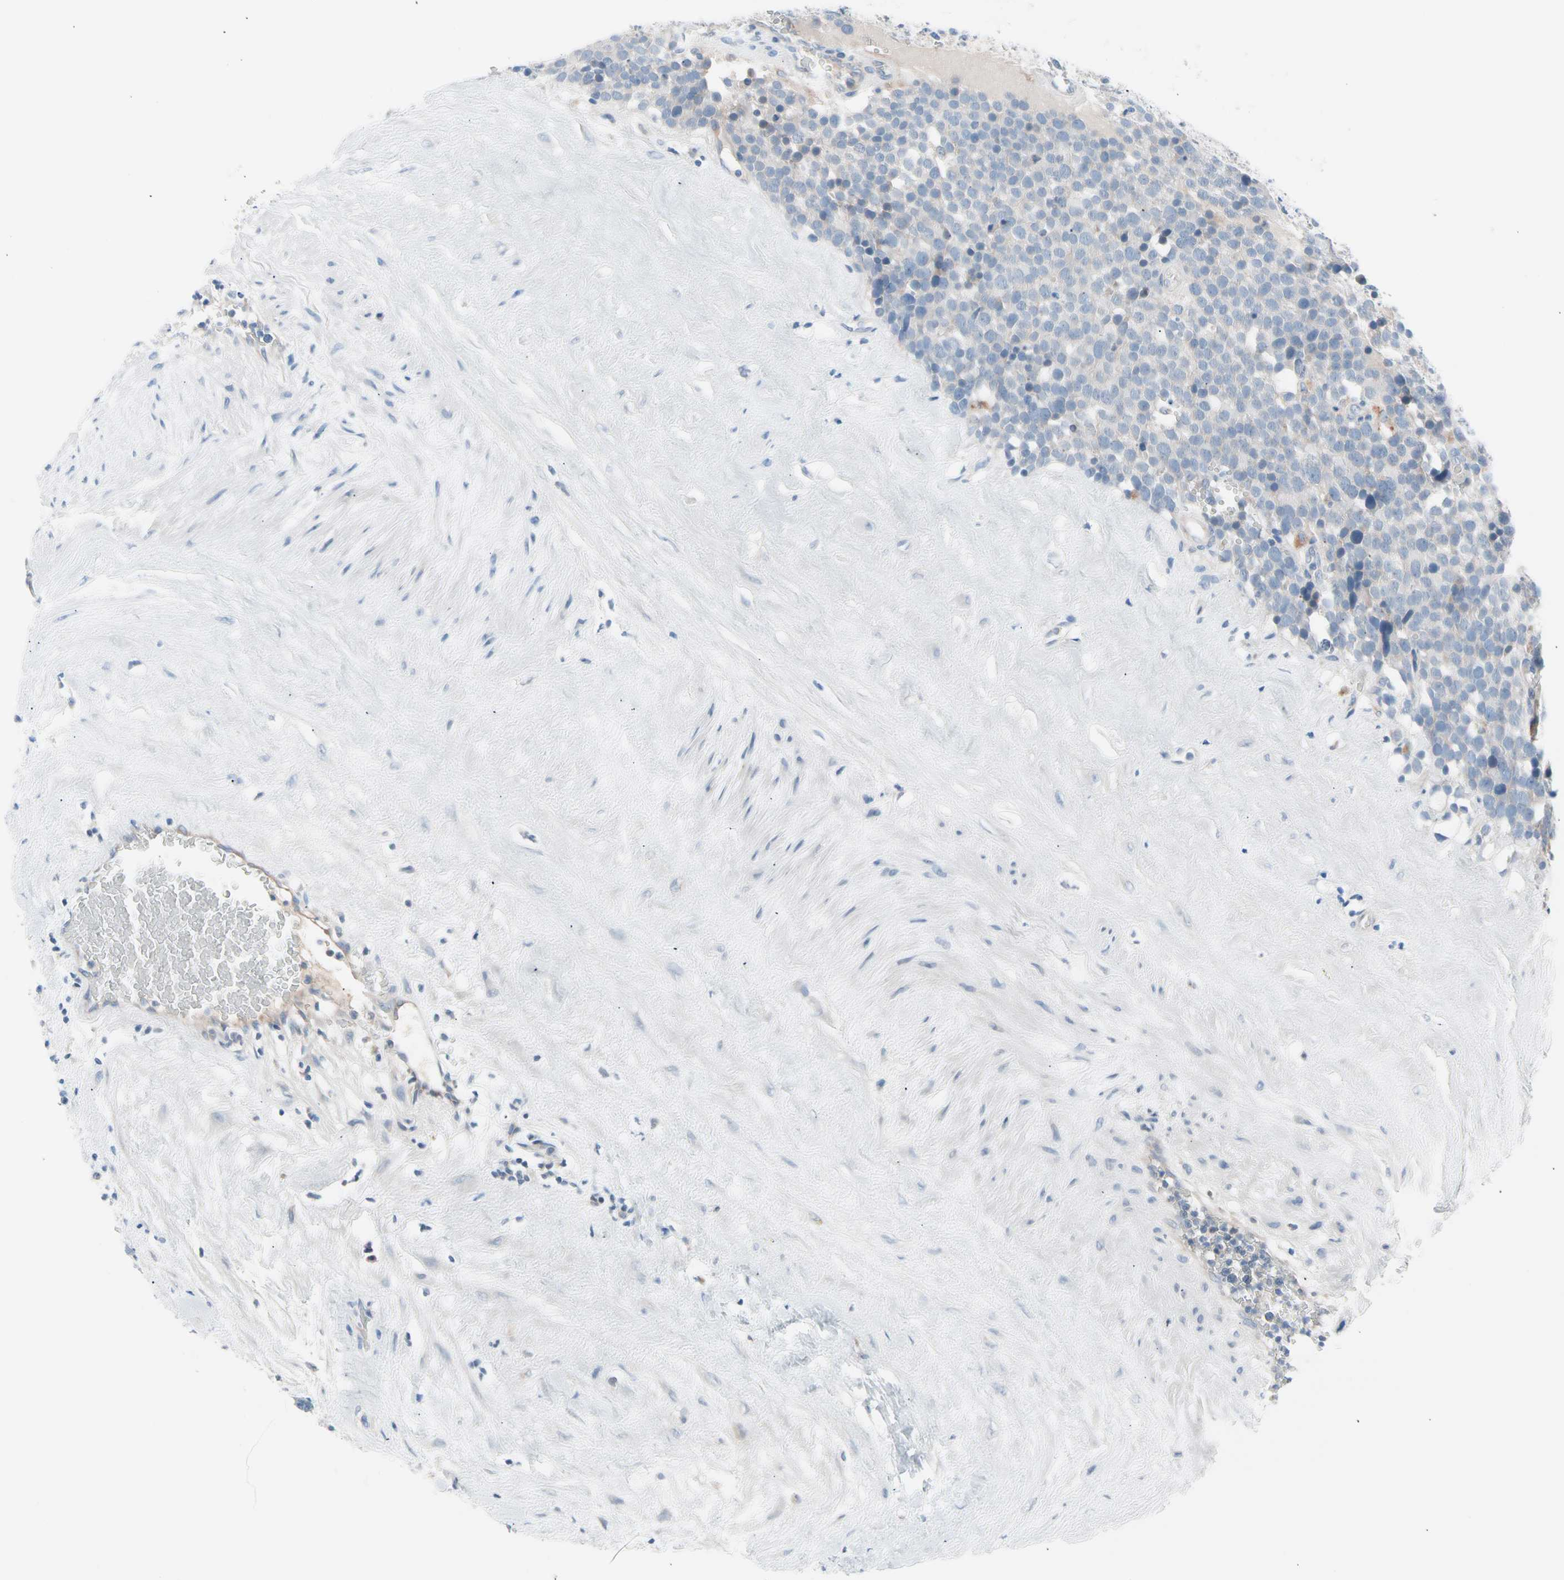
{"staining": {"intensity": "weak", "quantity": "<25%", "location": "cytoplasmic/membranous"}, "tissue": "testis cancer", "cell_type": "Tumor cells", "image_type": "cancer", "snomed": [{"axis": "morphology", "description": "Seminoma, NOS"}, {"axis": "topography", "description": "Testis"}], "caption": "Immunohistochemical staining of human seminoma (testis) demonstrates no significant staining in tumor cells.", "gene": "CASQ1", "patient": {"sex": "male", "age": 71}}